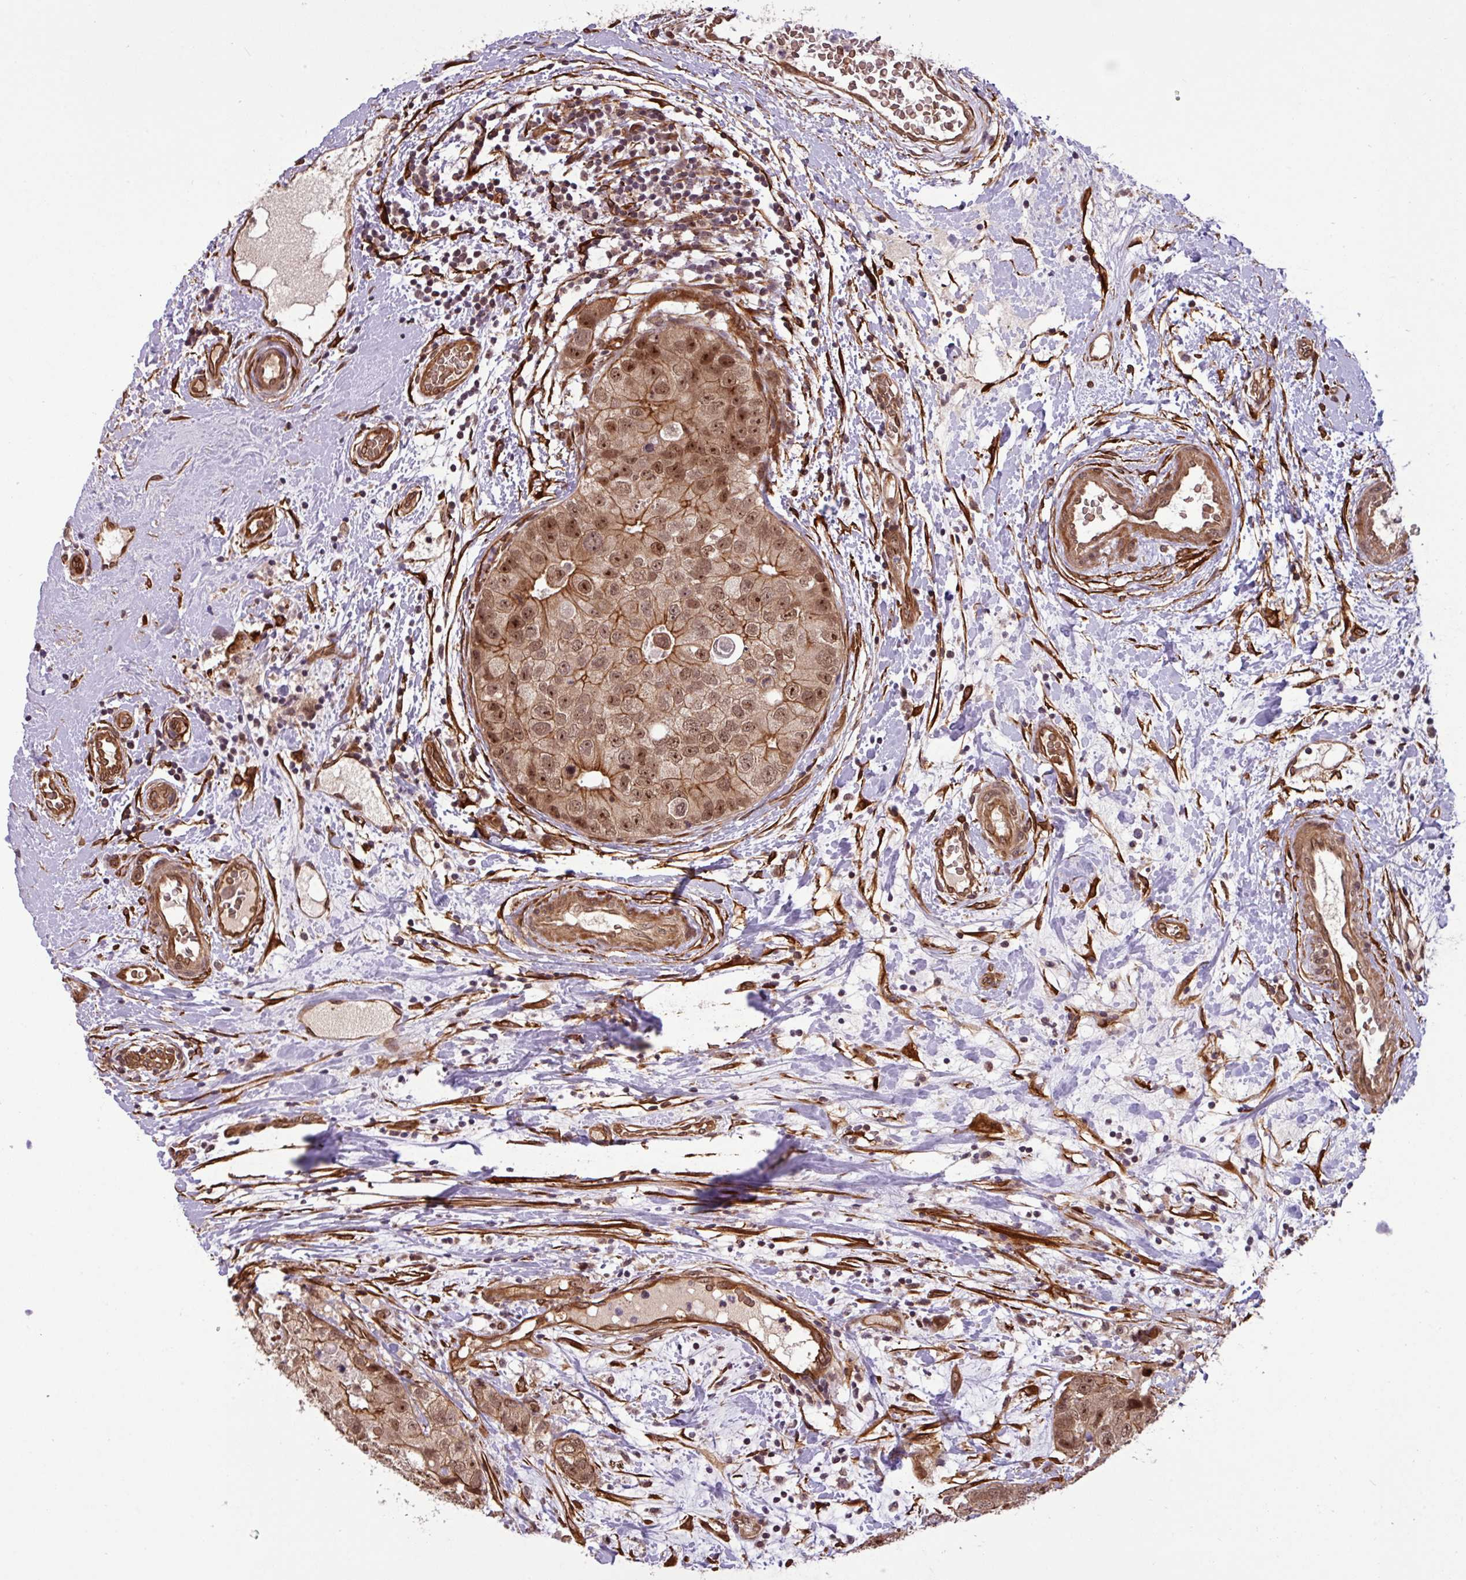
{"staining": {"intensity": "moderate", "quantity": ">75%", "location": "cytoplasmic/membranous,nuclear"}, "tissue": "breast cancer", "cell_type": "Tumor cells", "image_type": "cancer", "snomed": [{"axis": "morphology", "description": "Duct carcinoma"}, {"axis": "topography", "description": "Breast"}], "caption": "Human breast cancer stained with a brown dye shows moderate cytoplasmic/membranous and nuclear positive staining in about >75% of tumor cells.", "gene": "C7orf50", "patient": {"sex": "female", "age": 62}}